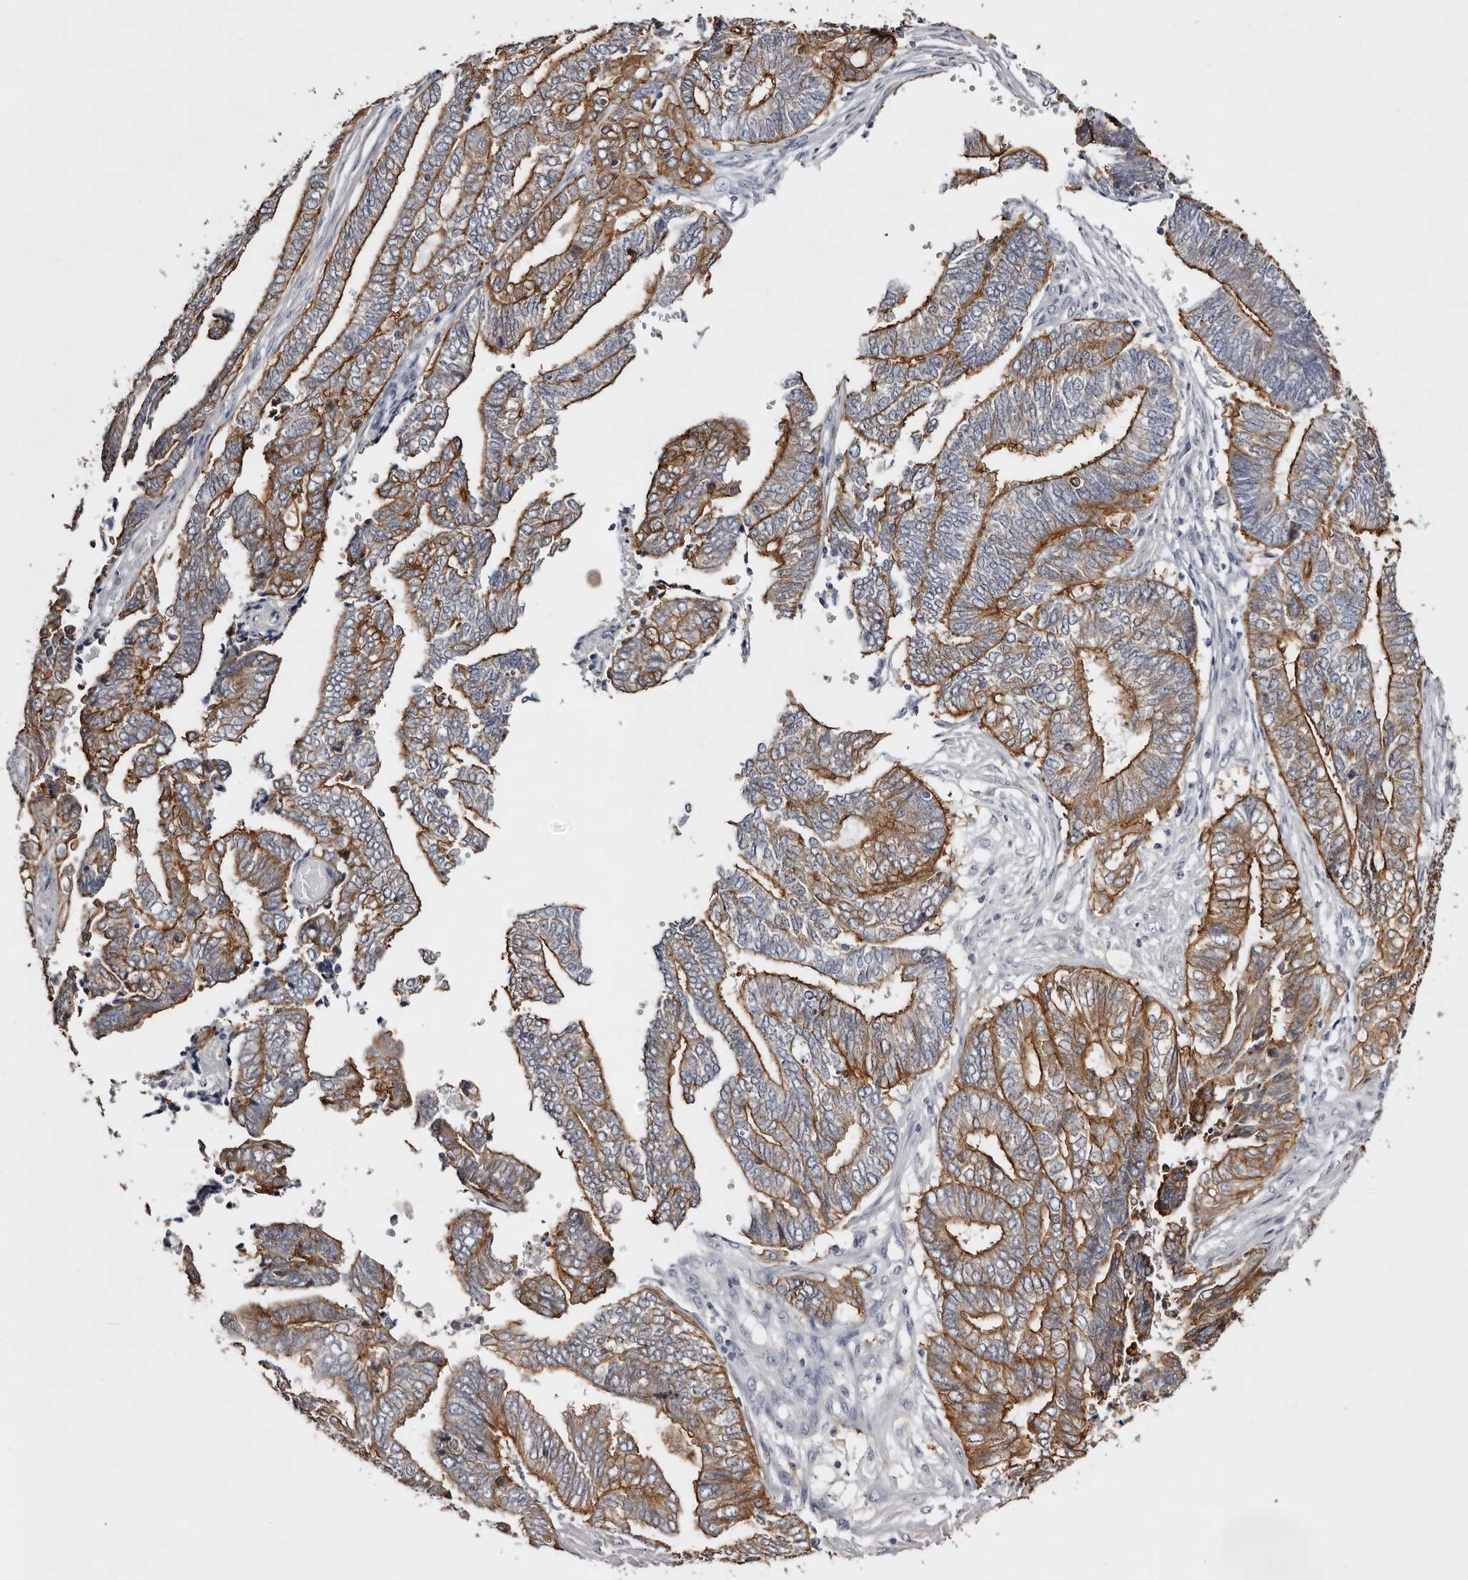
{"staining": {"intensity": "moderate", "quantity": ">75%", "location": "cytoplasmic/membranous"}, "tissue": "endometrial cancer", "cell_type": "Tumor cells", "image_type": "cancer", "snomed": [{"axis": "morphology", "description": "Adenocarcinoma, NOS"}, {"axis": "topography", "description": "Uterus"}, {"axis": "topography", "description": "Endometrium"}], "caption": "Immunohistochemical staining of adenocarcinoma (endometrial) displays medium levels of moderate cytoplasmic/membranous positivity in about >75% of tumor cells. (Brightfield microscopy of DAB IHC at high magnification).", "gene": "LAD1", "patient": {"sex": "female", "age": 70}}